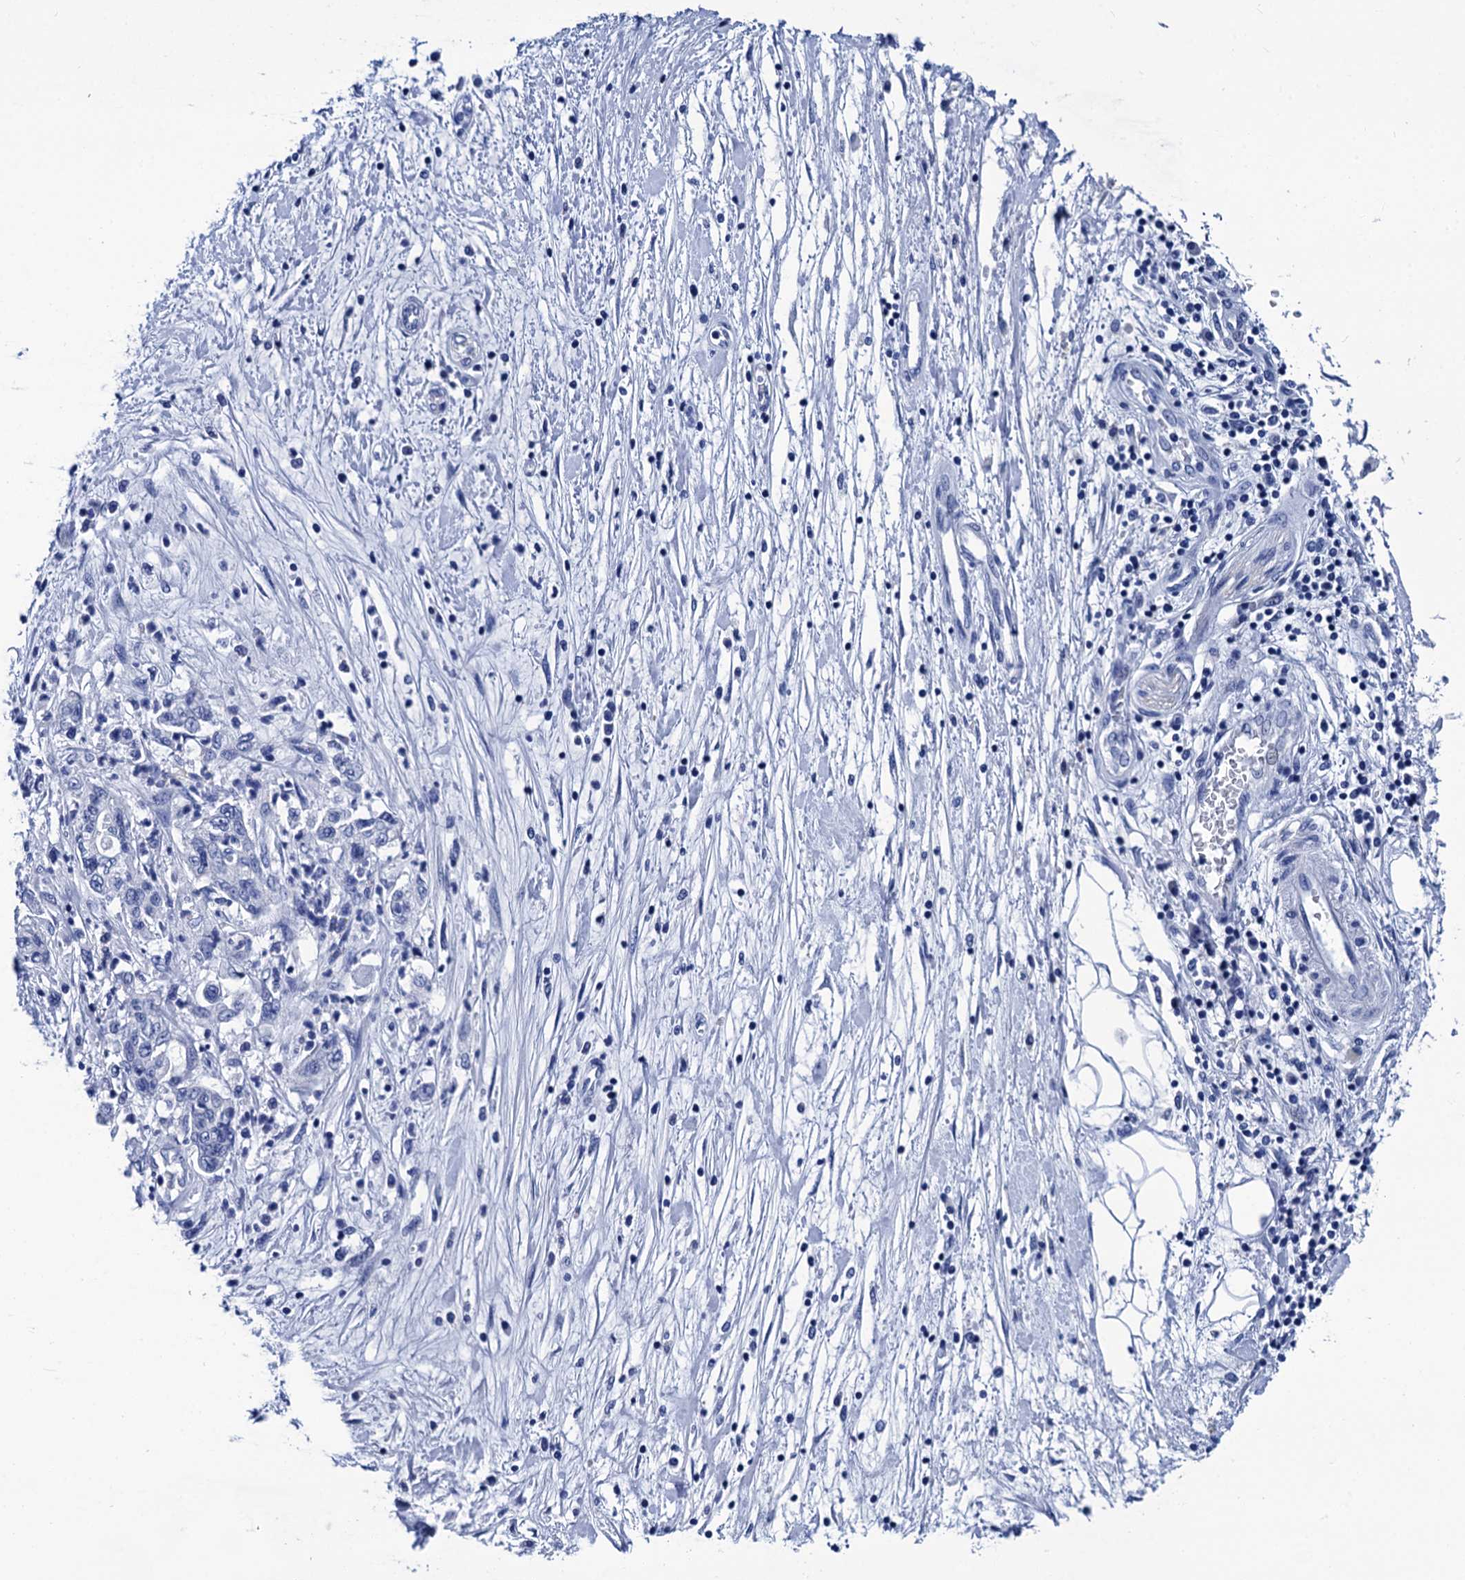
{"staining": {"intensity": "negative", "quantity": "none", "location": "none"}, "tissue": "pancreatic cancer", "cell_type": "Tumor cells", "image_type": "cancer", "snomed": [{"axis": "morphology", "description": "Adenocarcinoma, NOS"}, {"axis": "topography", "description": "Pancreas"}], "caption": "Adenocarcinoma (pancreatic) stained for a protein using immunohistochemistry exhibits no positivity tumor cells.", "gene": "MYBPC3", "patient": {"sex": "female", "age": 73}}